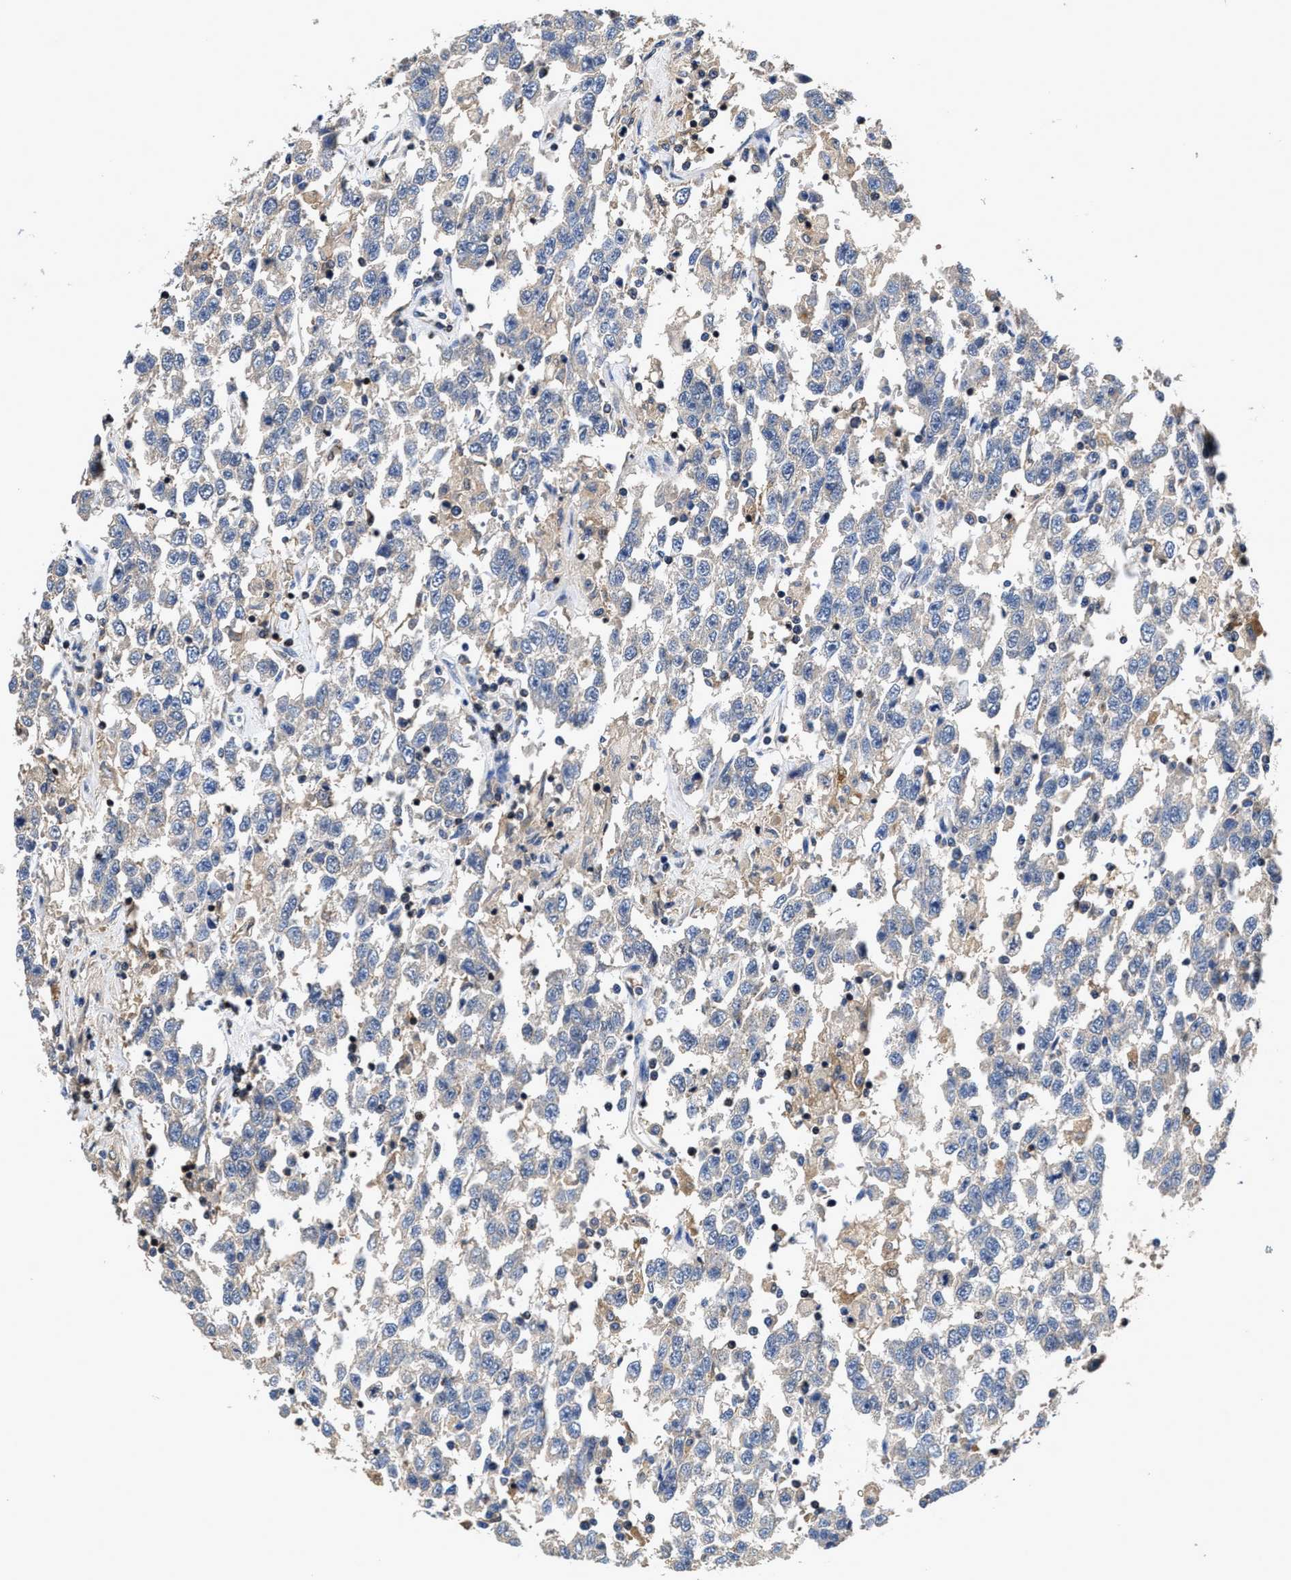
{"staining": {"intensity": "negative", "quantity": "none", "location": "none"}, "tissue": "testis cancer", "cell_type": "Tumor cells", "image_type": "cancer", "snomed": [{"axis": "morphology", "description": "Seminoma, NOS"}, {"axis": "topography", "description": "Testis"}], "caption": "A high-resolution micrograph shows immunohistochemistry staining of testis seminoma, which shows no significant positivity in tumor cells.", "gene": "RGS10", "patient": {"sex": "male", "age": 41}}